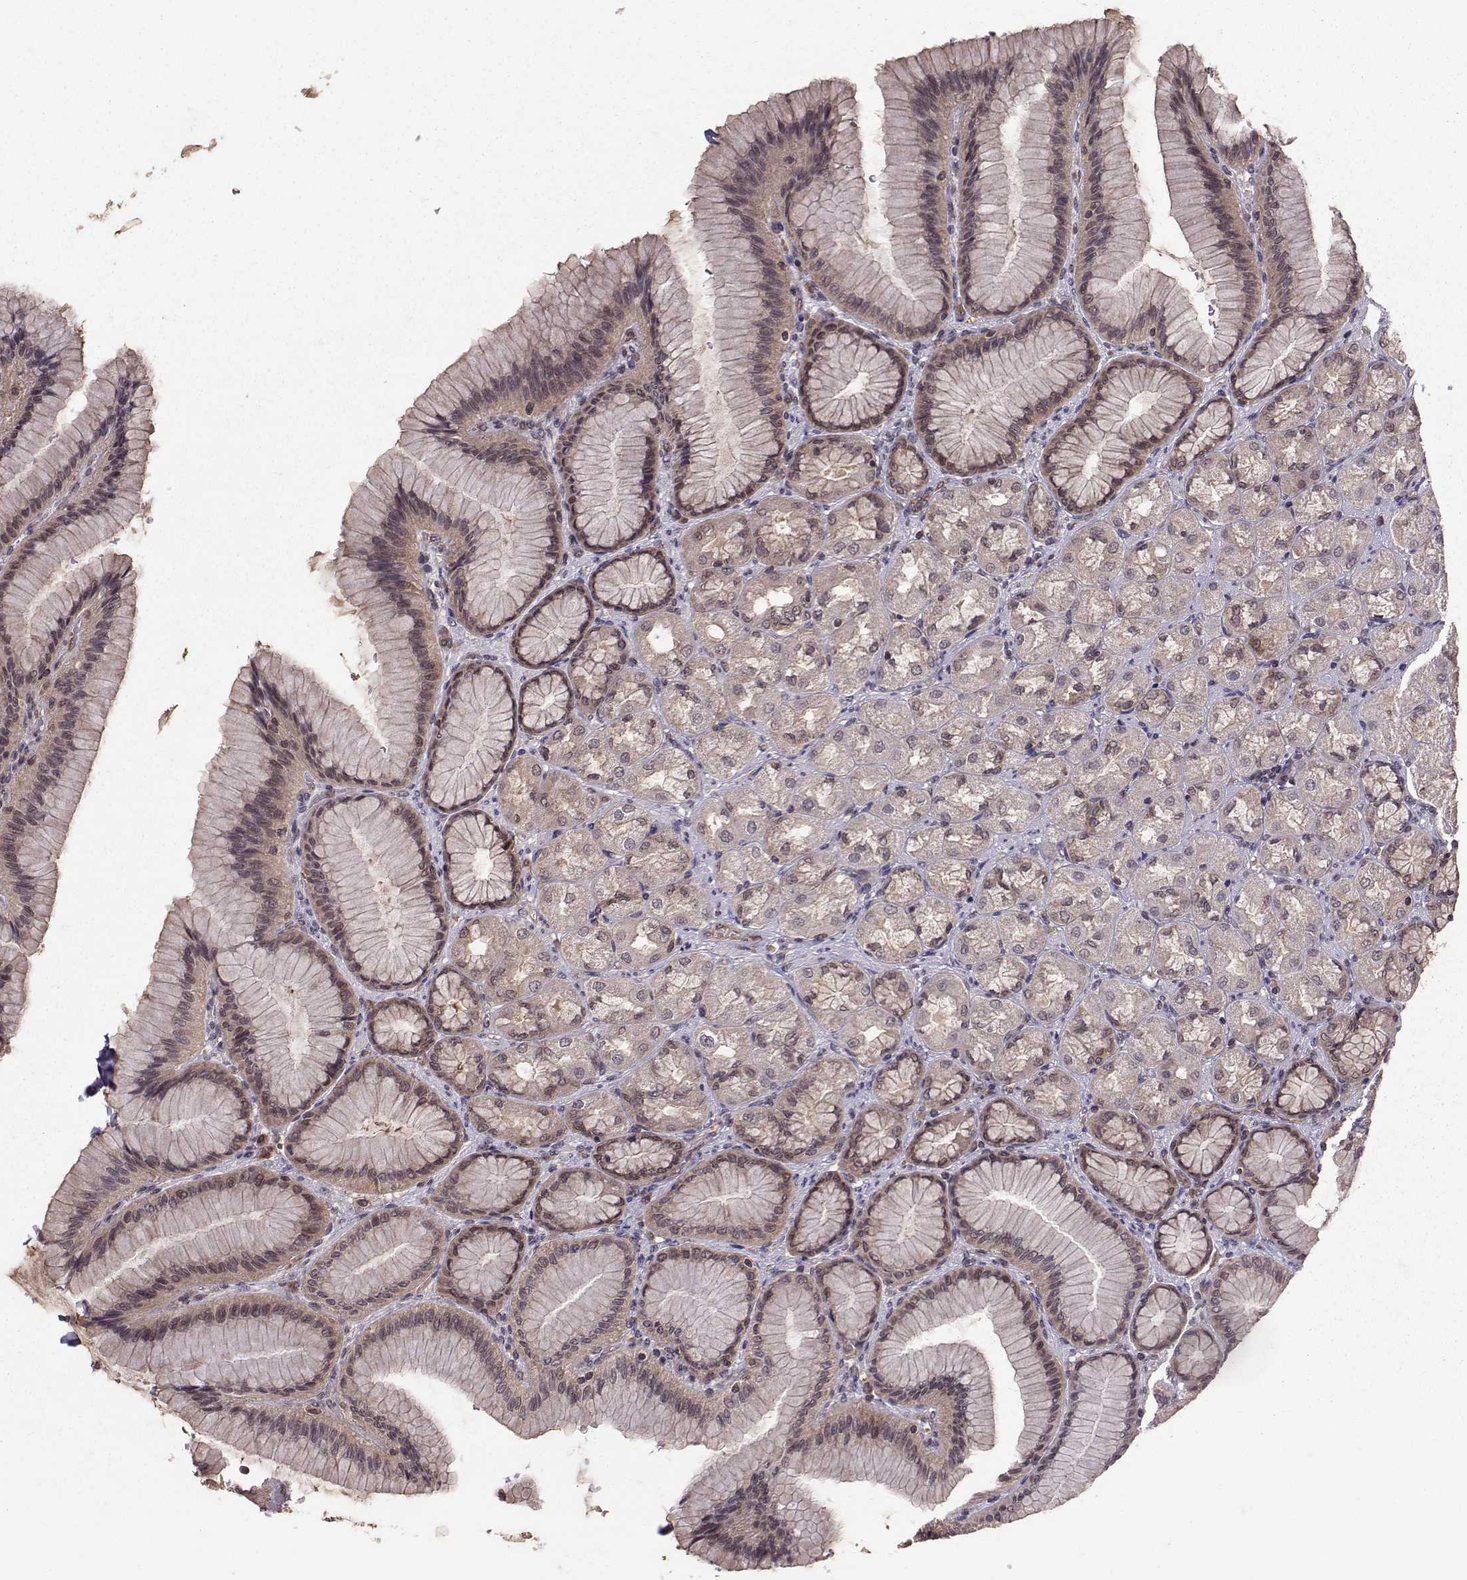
{"staining": {"intensity": "moderate", "quantity": "<25%", "location": "cytoplasmic/membranous"}, "tissue": "stomach", "cell_type": "Glandular cells", "image_type": "normal", "snomed": [{"axis": "morphology", "description": "Normal tissue, NOS"}, {"axis": "morphology", "description": "Adenocarcinoma, NOS"}, {"axis": "morphology", "description": "Adenocarcinoma, High grade"}, {"axis": "topography", "description": "Stomach, upper"}, {"axis": "topography", "description": "Stomach"}], "caption": "Immunohistochemistry image of unremarkable stomach: stomach stained using IHC exhibits low levels of moderate protein expression localized specifically in the cytoplasmic/membranous of glandular cells, appearing as a cytoplasmic/membranous brown color.", "gene": "PPP2R2A", "patient": {"sex": "female", "age": 65}}